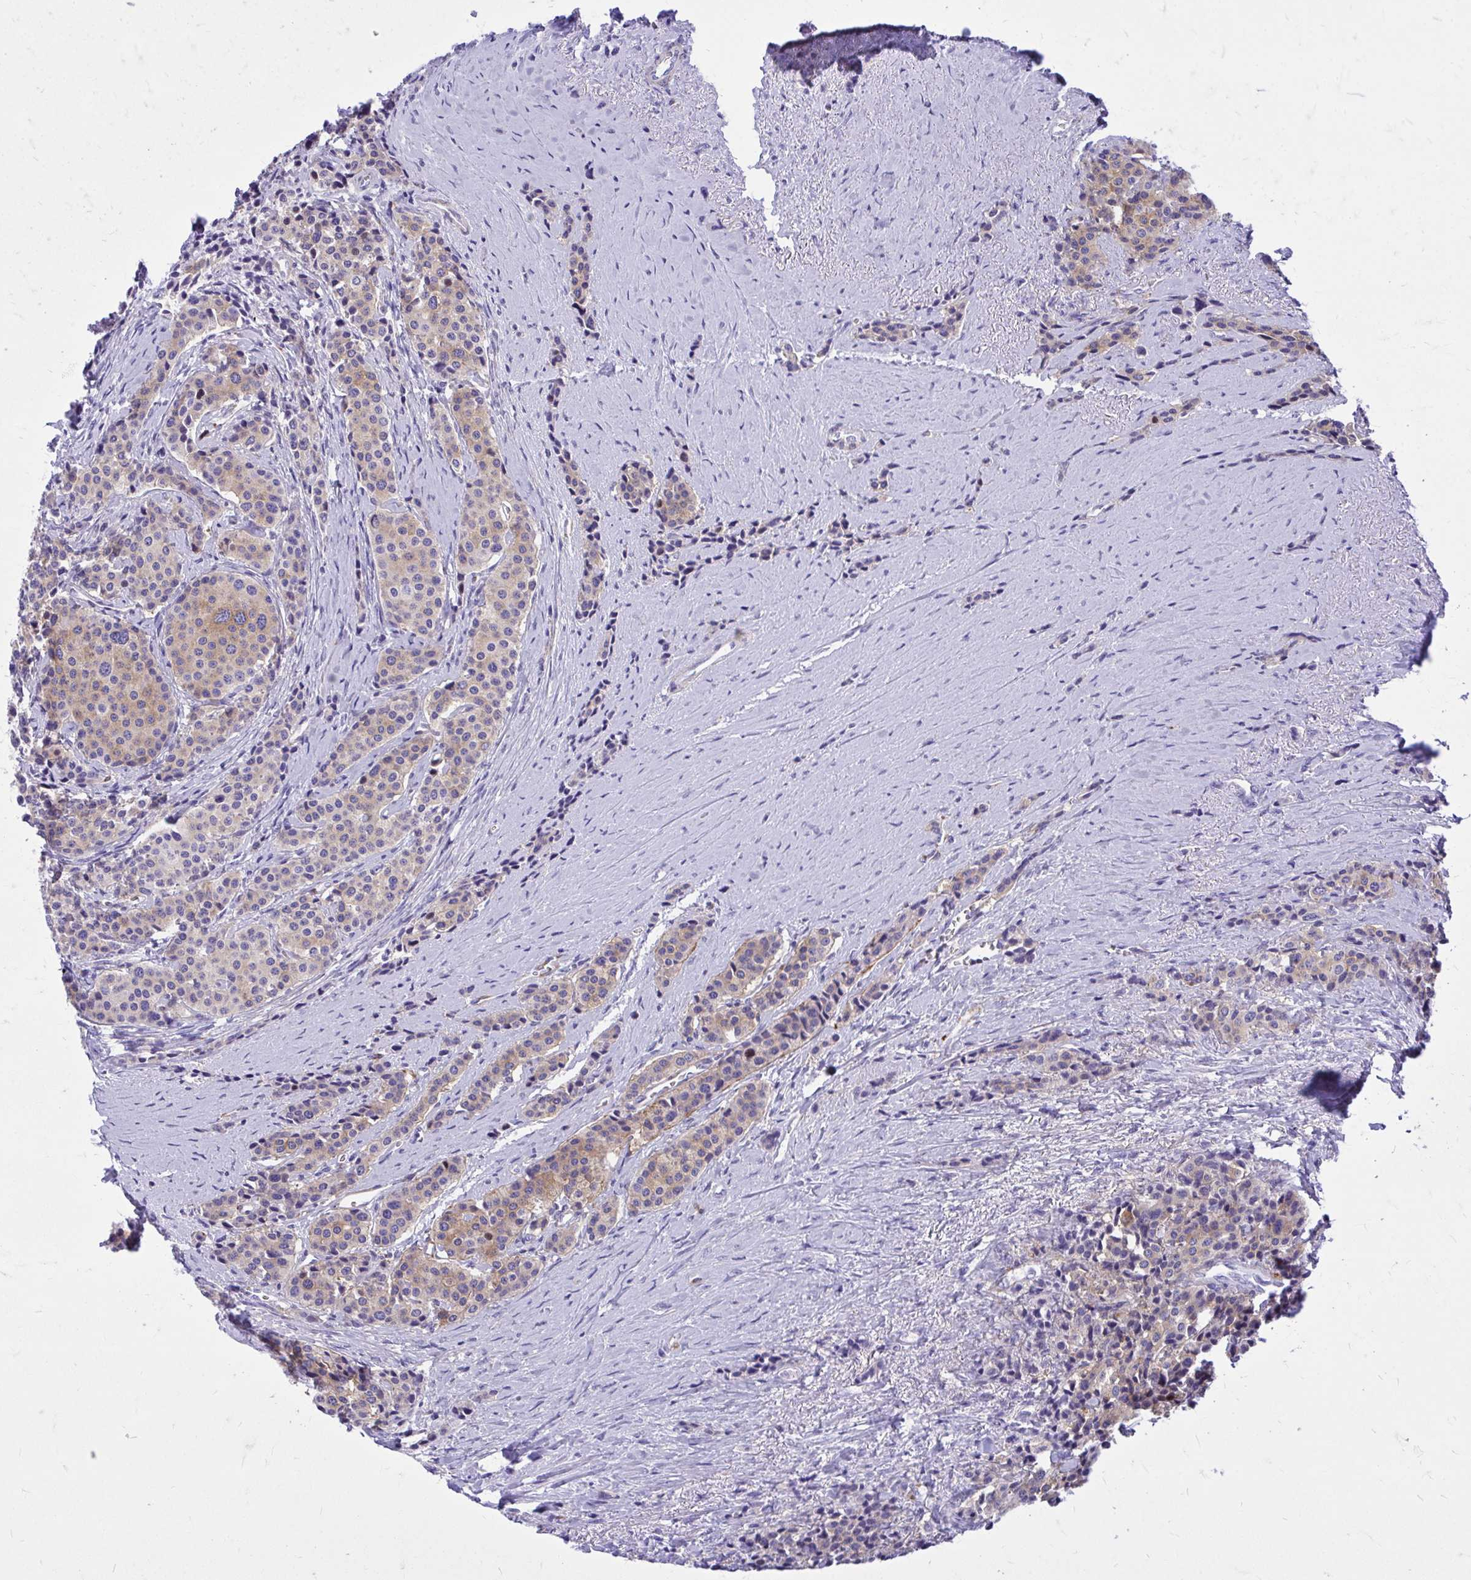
{"staining": {"intensity": "moderate", "quantity": "25%-75%", "location": "cytoplasmic/membranous"}, "tissue": "carcinoid", "cell_type": "Tumor cells", "image_type": "cancer", "snomed": [{"axis": "morphology", "description": "Carcinoid, malignant, NOS"}, {"axis": "topography", "description": "Small intestine"}], "caption": "The image displays a brown stain indicating the presence of a protein in the cytoplasmic/membranous of tumor cells in carcinoid.", "gene": "EPB41L1", "patient": {"sex": "male", "age": 73}}